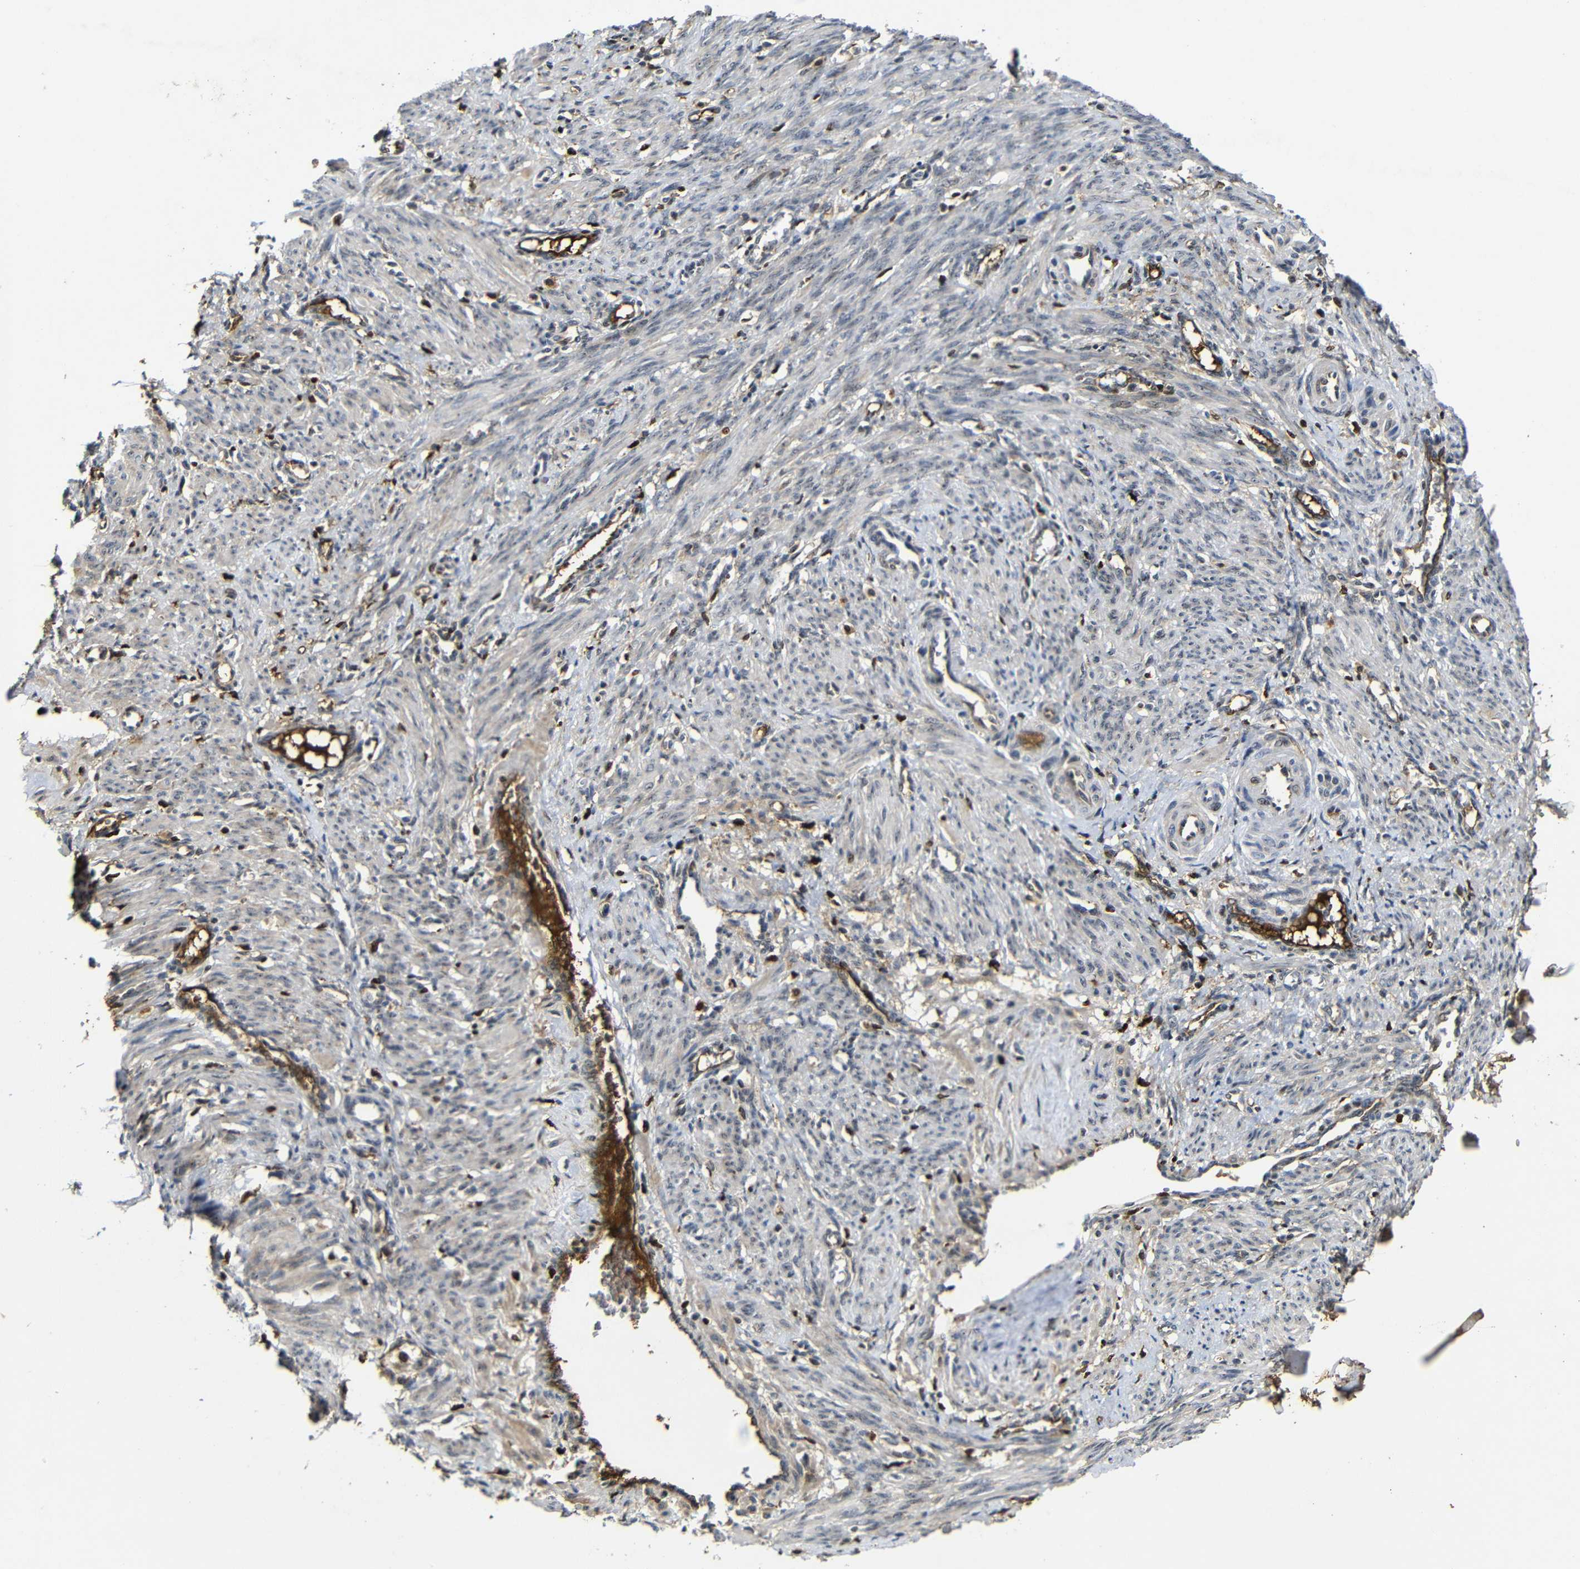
{"staining": {"intensity": "weak", "quantity": "25%-75%", "location": "cytoplasmic/membranous"}, "tissue": "smooth muscle", "cell_type": "Smooth muscle cells", "image_type": "normal", "snomed": [{"axis": "morphology", "description": "Normal tissue, NOS"}, {"axis": "topography", "description": "Endometrium"}], "caption": "Human smooth muscle stained for a protein (brown) demonstrates weak cytoplasmic/membranous positive staining in about 25%-75% of smooth muscle cells.", "gene": "MYC", "patient": {"sex": "female", "age": 33}}